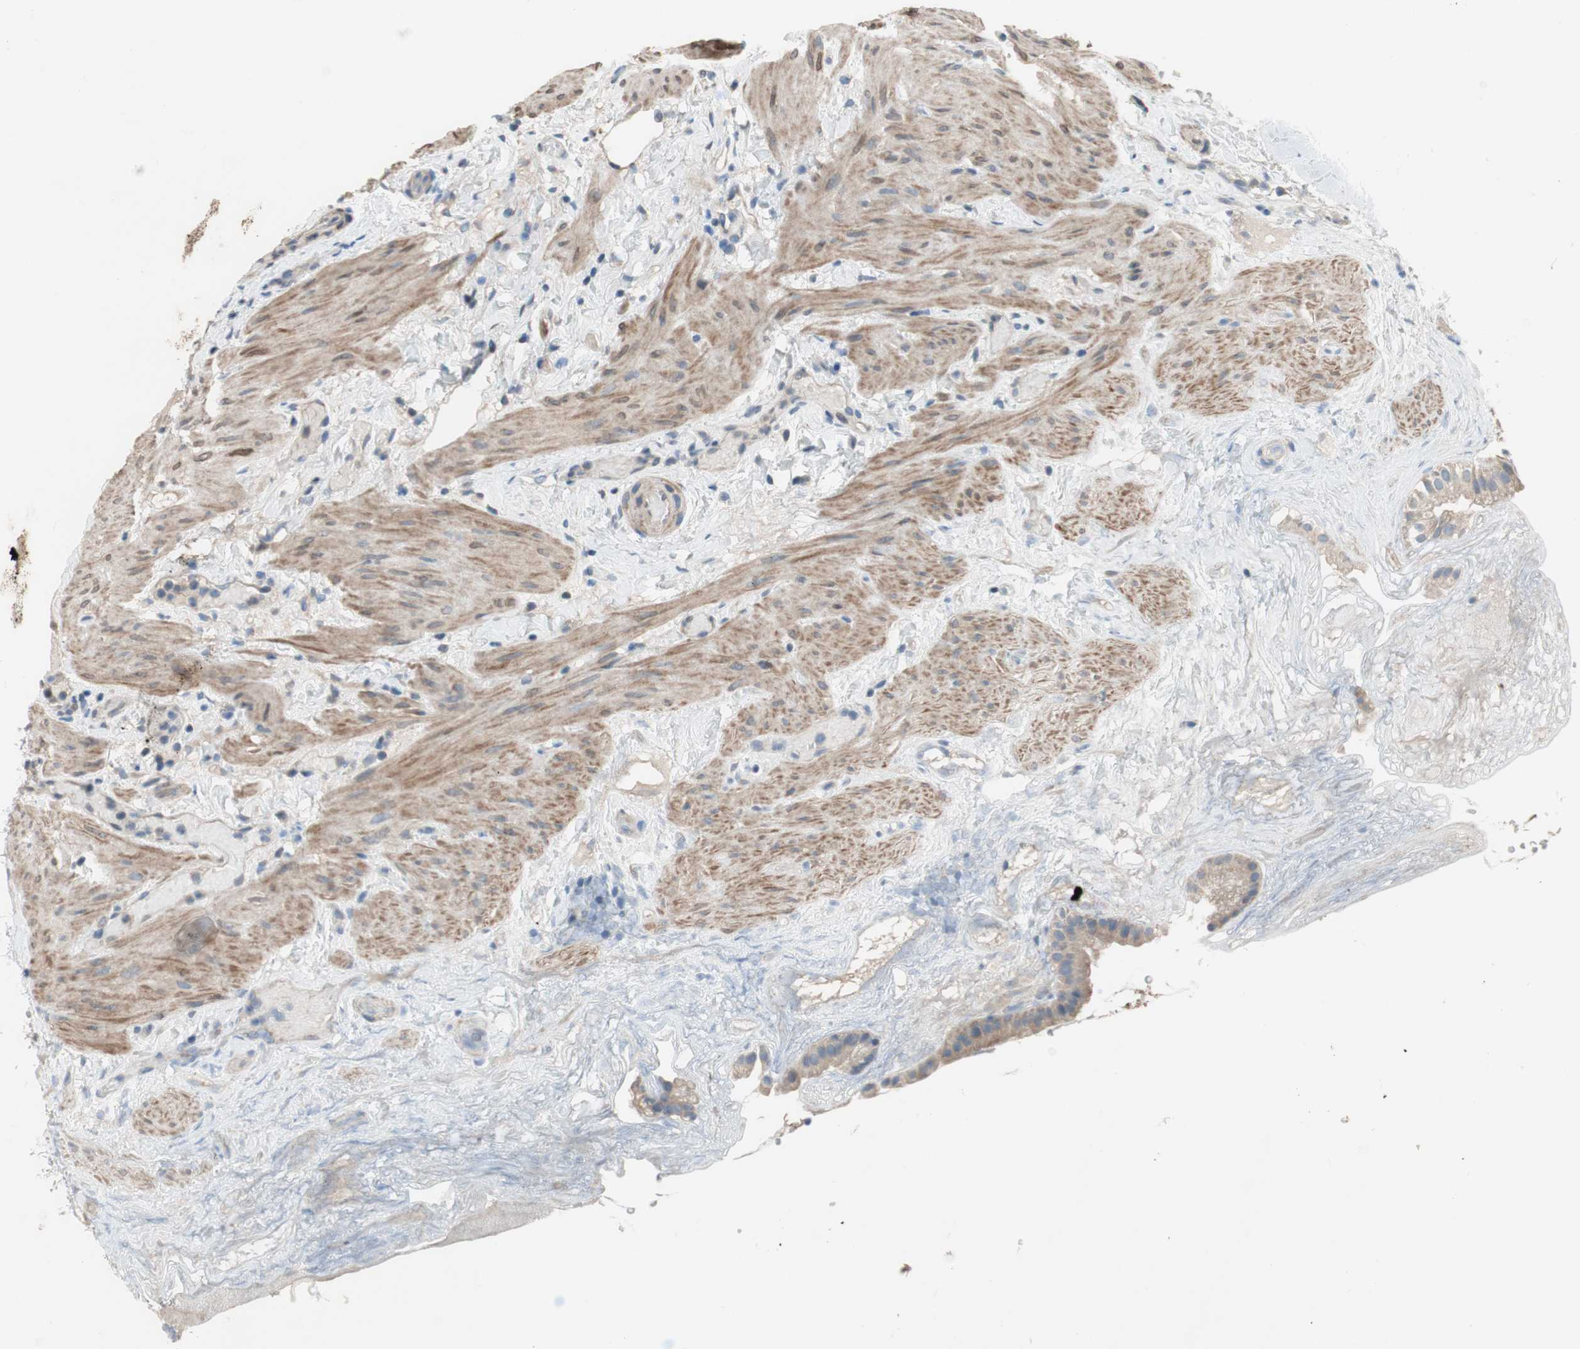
{"staining": {"intensity": "weak", "quantity": ">75%", "location": "cytoplasmic/membranous"}, "tissue": "gallbladder", "cell_type": "Glandular cells", "image_type": "normal", "snomed": [{"axis": "morphology", "description": "Normal tissue, NOS"}, {"axis": "topography", "description": "Gallbladder"}], "caption": "A brown stain labels weak cytoplasmic/membranous staining of a protein in glandular cells of normal human gallbladder.", "gene": "TACR3", "patient": {"sex": "female", "age": 26}}